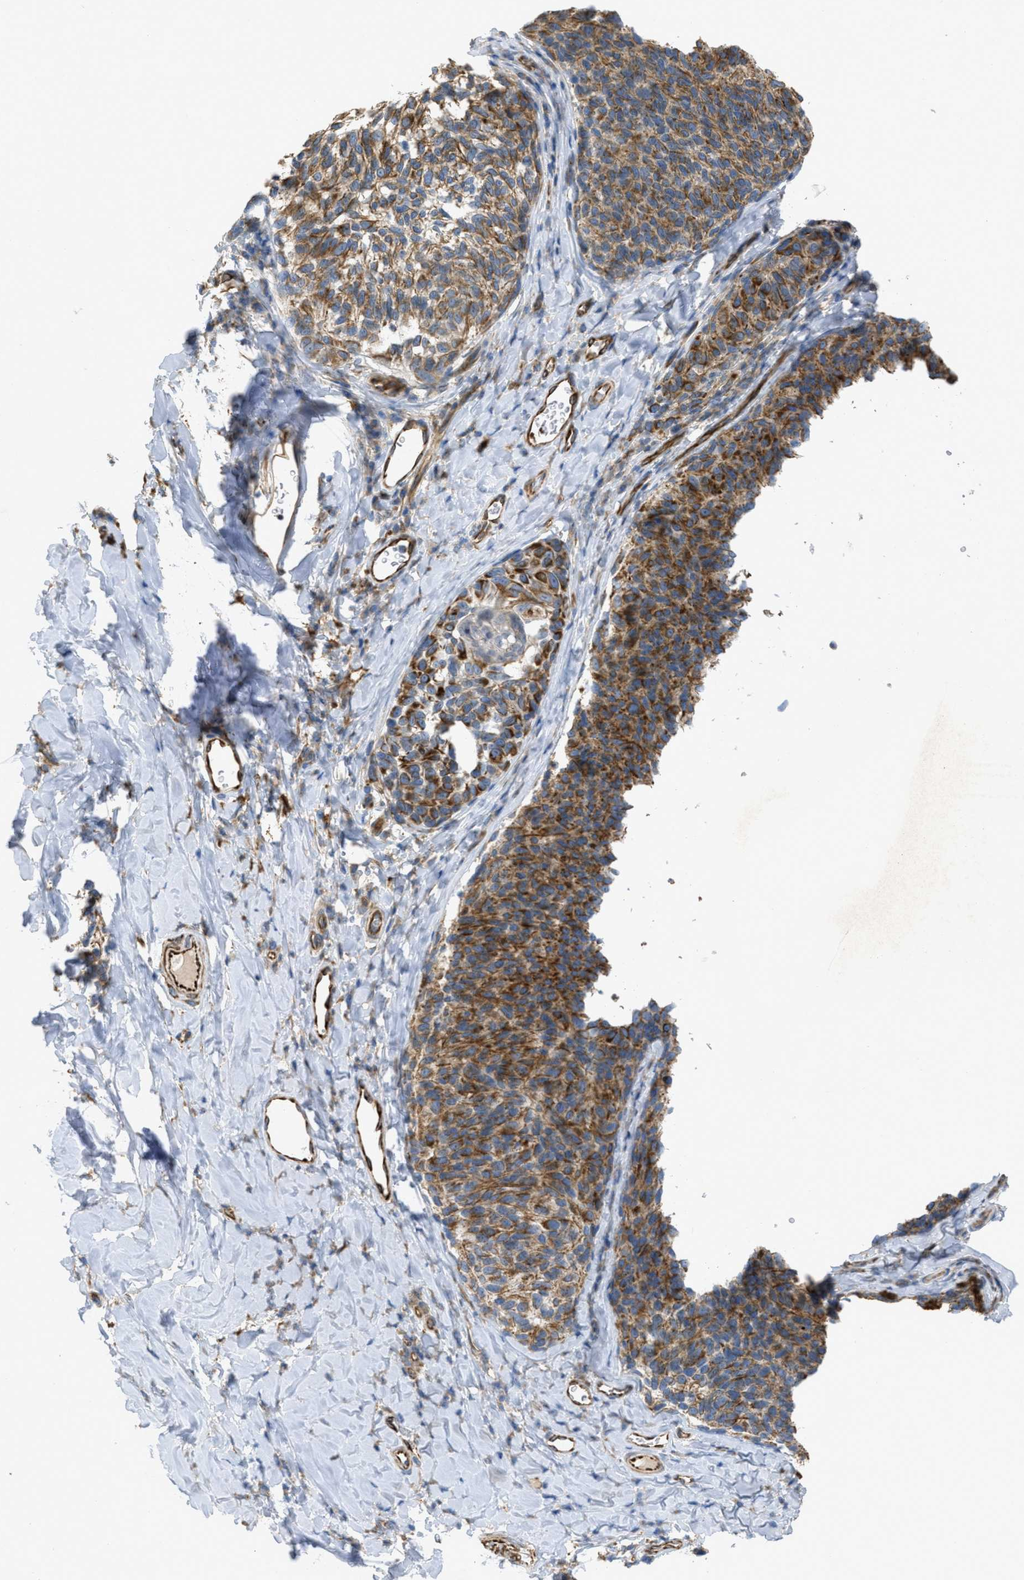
{"staining": {"intensity": "strong", "quantity": ">75%", "location": "cytoplasmic/membranous"}, "tissue": "melanoma", "cell_type": "Tumor cells", "image_type": "cancer", "snomed": [{"axis": "morphology", "description": "Malignant melanoma, NOS"}, {"axis": "topography", "description": "Skin"}], "caption": "Approximately >75% of tumor cells in human malignant melanoma reveal strong cytoplasmic/membranous protein expression as visualized by brown immunohistochemical staining.", "gene": "BTN3A1", "patient": {"sex": "female", "age": 73}}